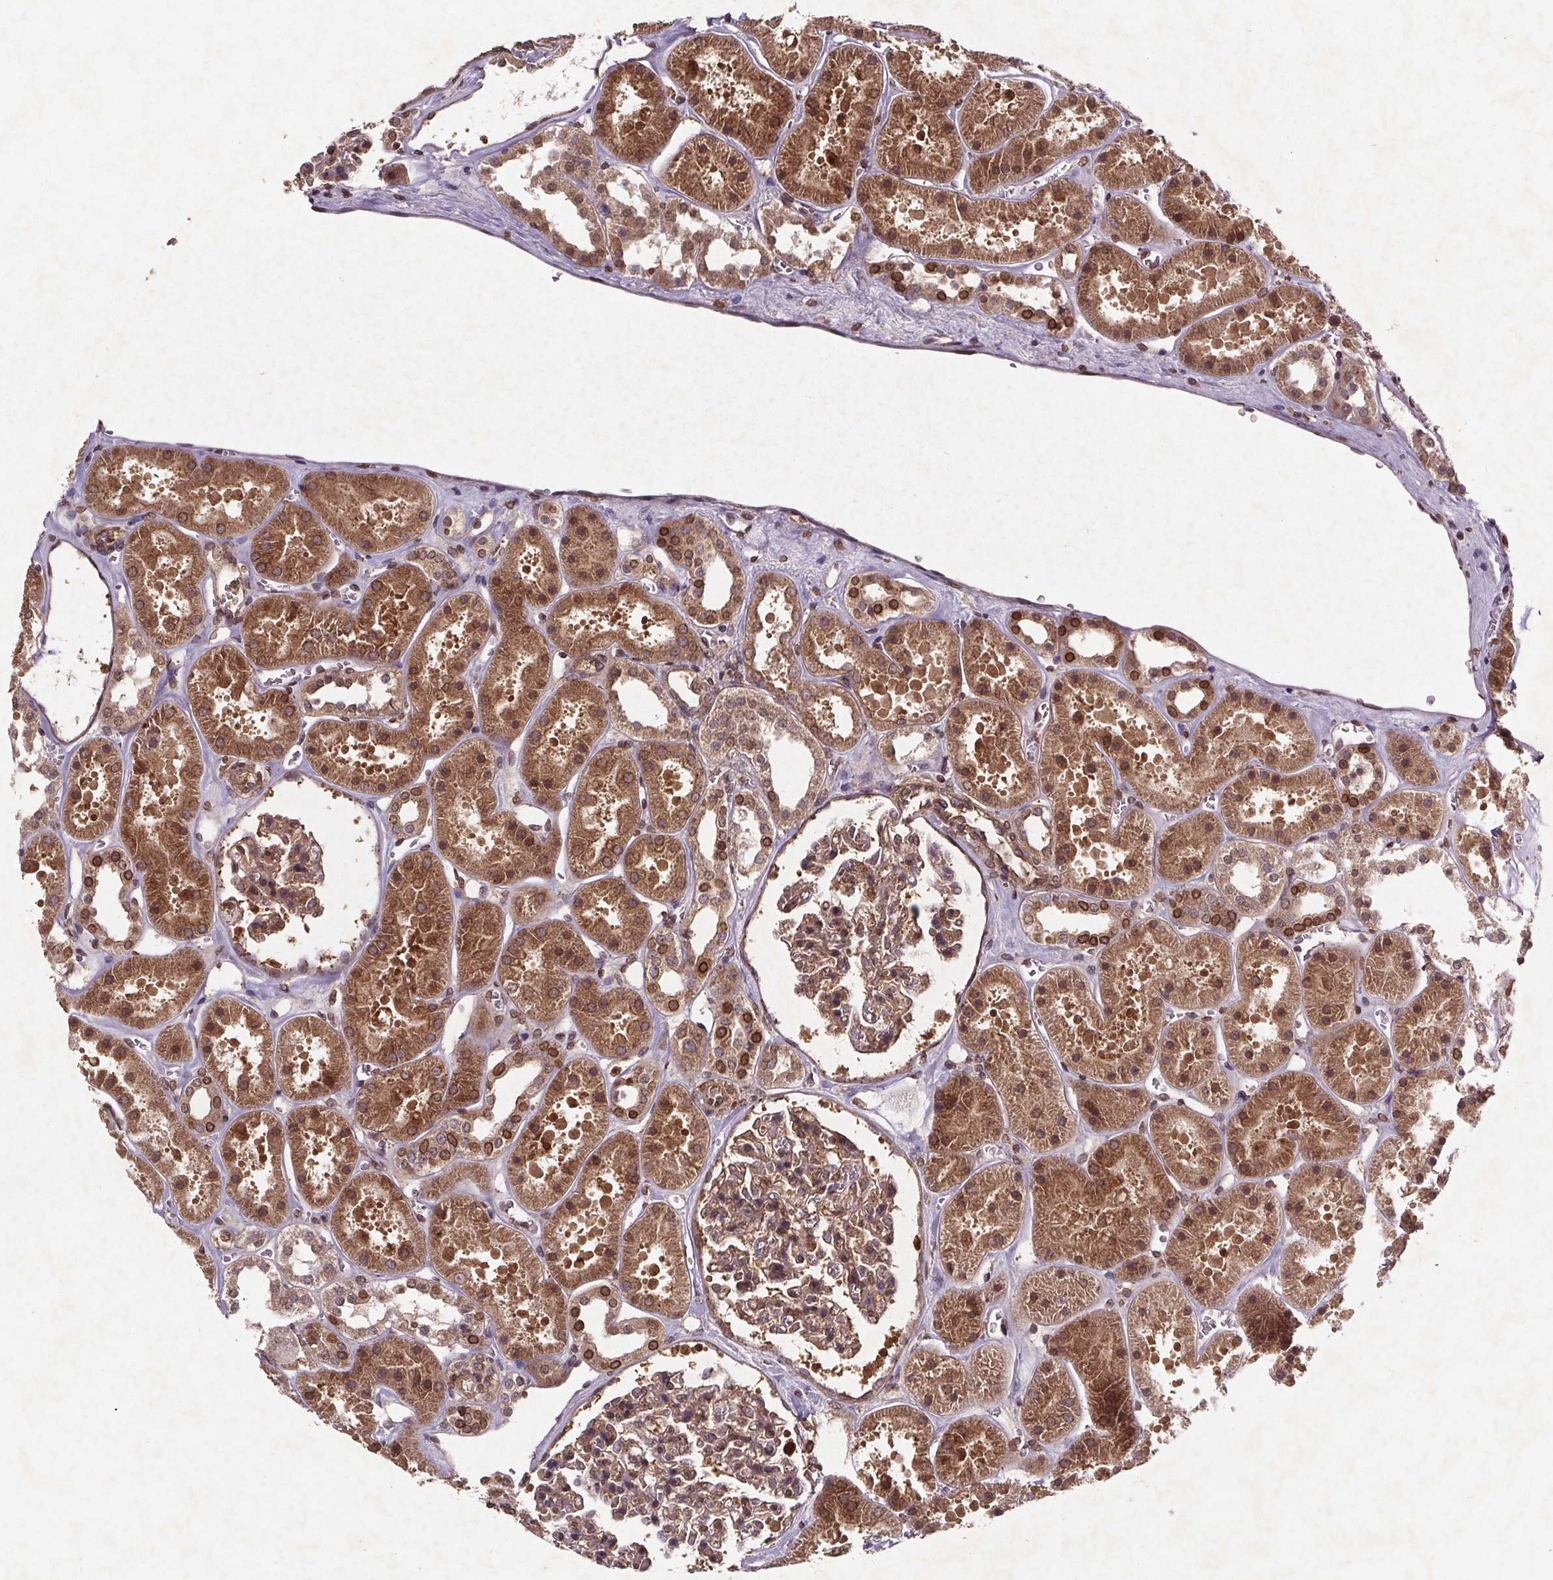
{"staining": {"intensity": "weak", "quantity": "<25%", "location": "cytoplasmic/membranous"}, "tissue": "kidney", "cell_type": "Cells in glomeruli", "image_type": "normal", "snomed": [{"axis": "morphology", "description": "Normal tissue, NOS"}, {"axis": "topography", "description": "Kidney"}], "caption": "An immunohistochemistry (IHC) image of benign kidney is shown. There is no staining in cells in glomeruli of kidney. Nuclei are stained in blue.", "gene": "STRN3", "patient": {"sex": "female", "age": 41}}